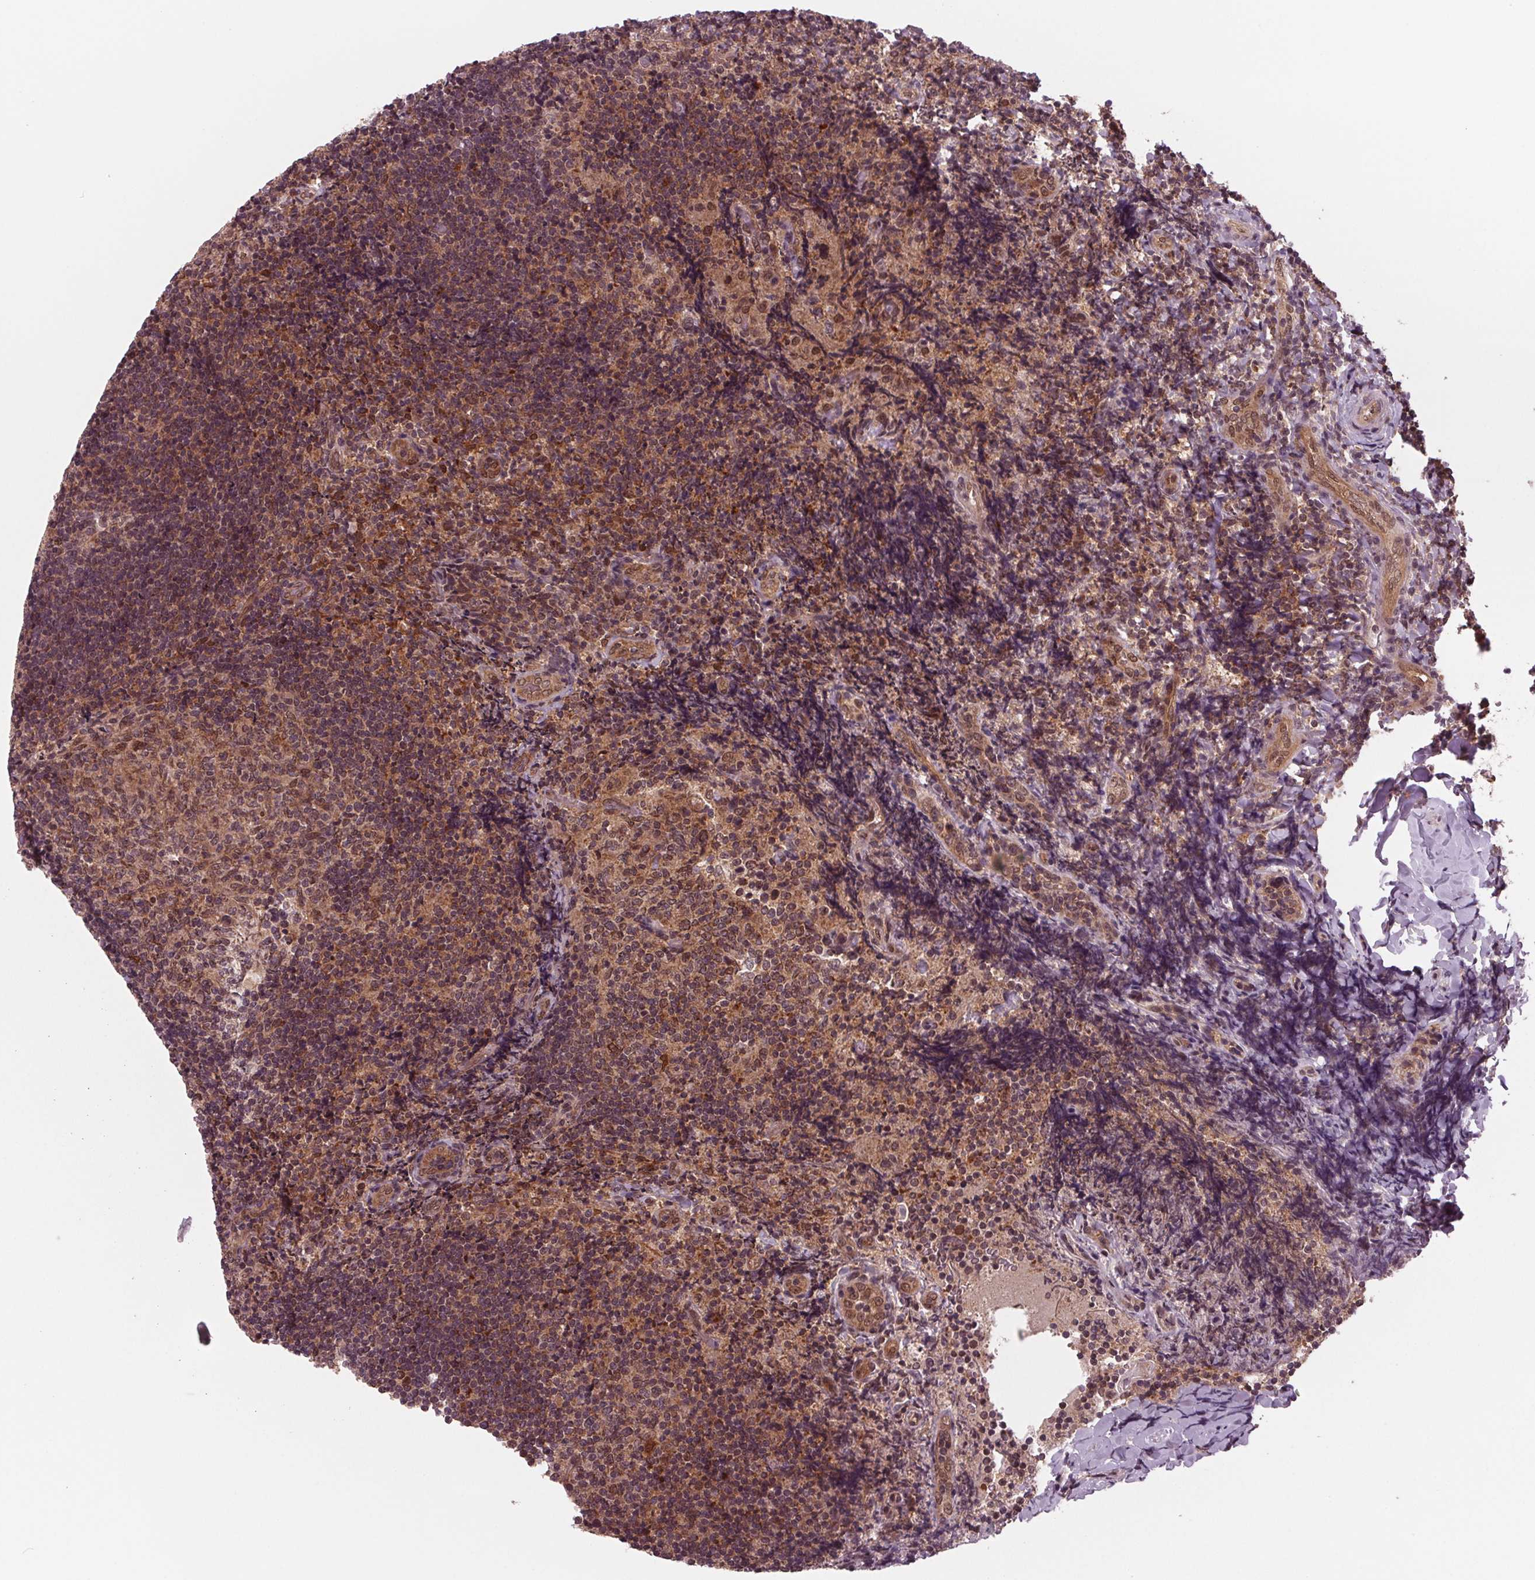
{"staining": {"intensity": "weak", "quantity": "<25%", "location": "cytoplasmic/membranous"}, "tissue": "tonsil", "cell_type": "Germinal center cells", "image_type": "normal", "snomed": [{"axis": "morphology", "description": "Normal tissue, NOS"}, {"axis": "topography", "description": "Tonsil"}], "caption": "IHC micrograph of unremarkable tonsil: tonsil stained with DAB (3,3'-diaminobenzidine) reveals no significant protein positivity in germinal center cells. Brightfield microscopy of IHC stained with DAB (brown) and hematoxylin (blue), captured at high magnification.", "gene": "STAT3", "patient": {"sex": "female", "age": 10}}